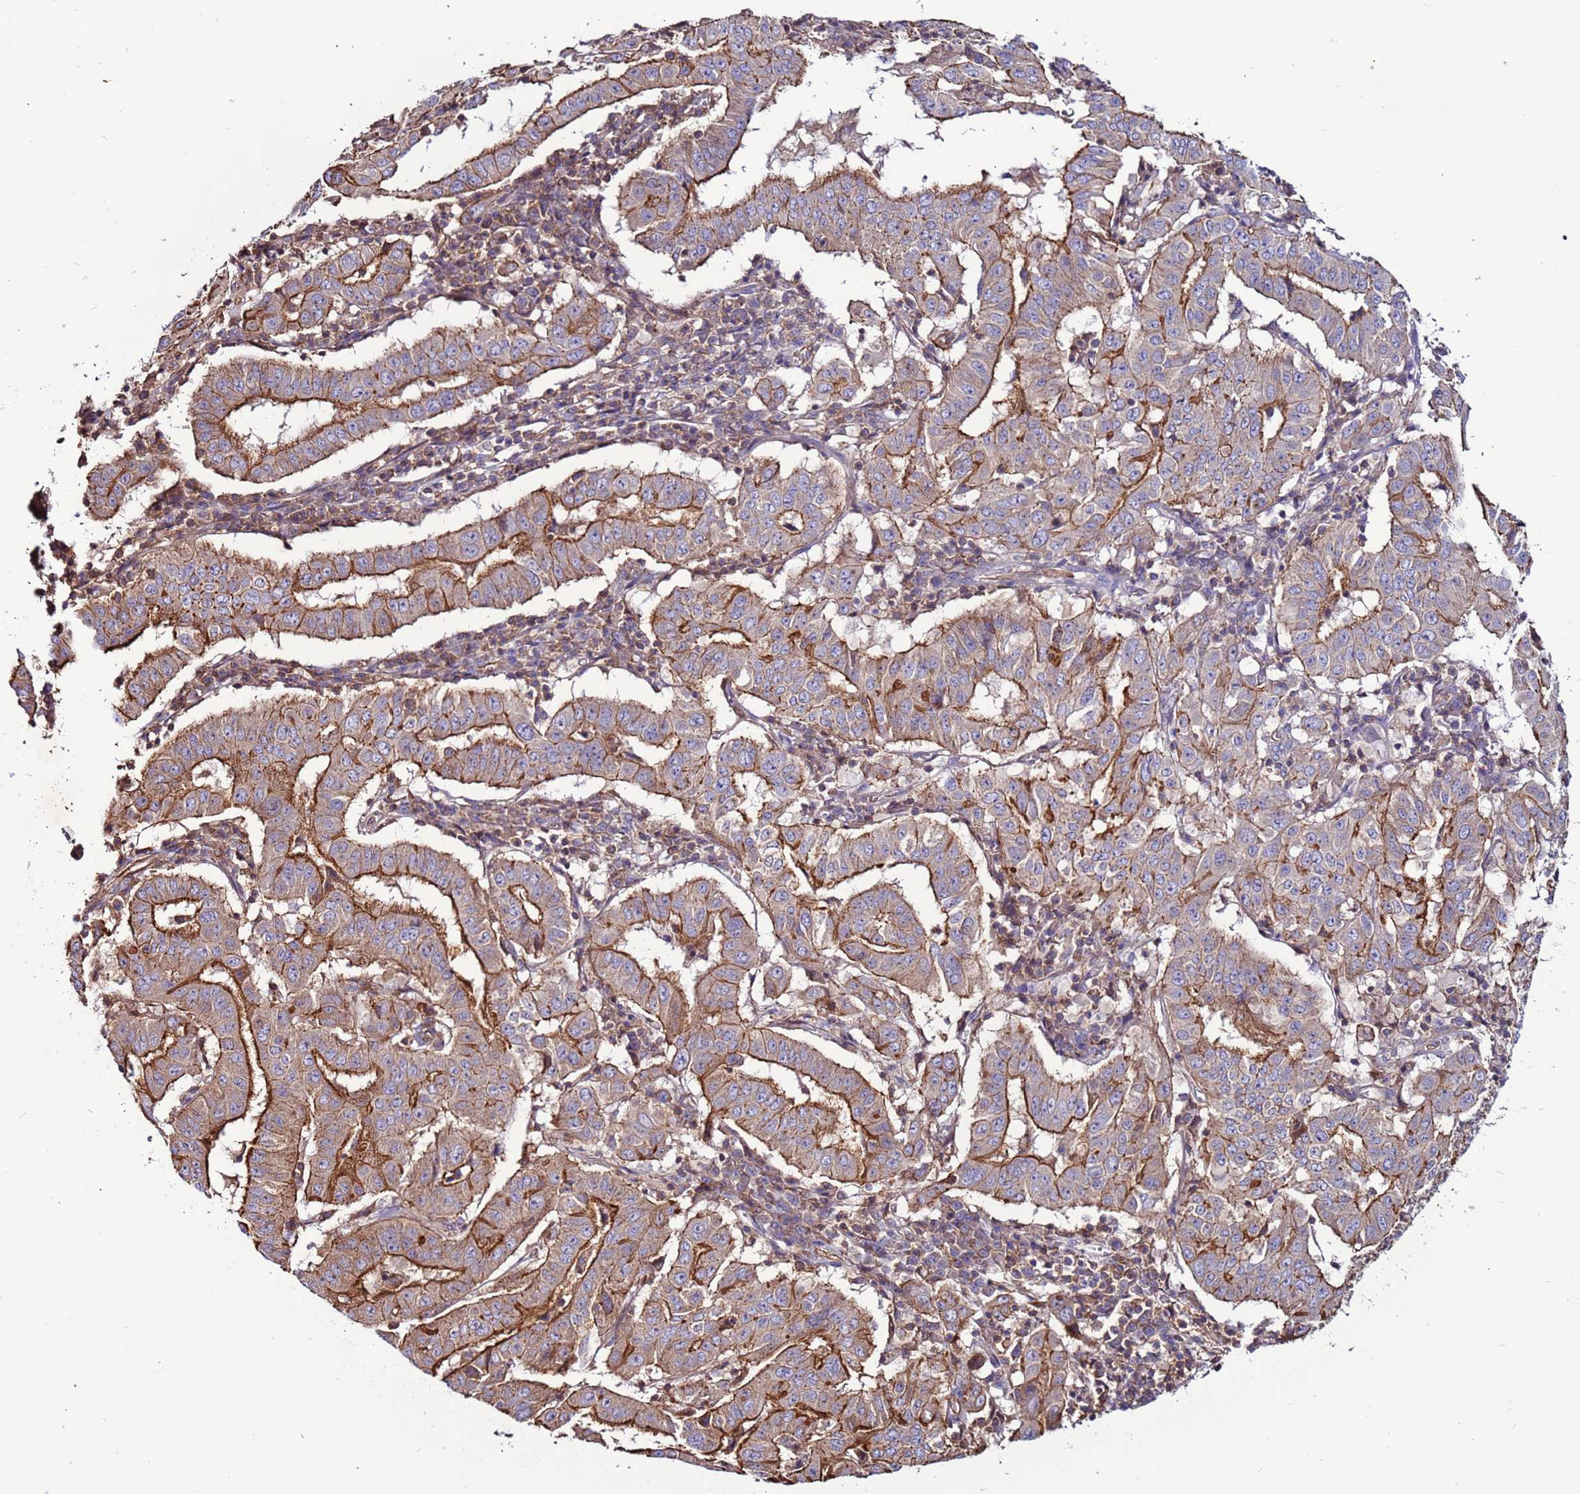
{"staining": {"intensity": "strong", "quantity": ">75%", "location": "cytoplasmic/membranous"}, "tissue": "pancreatic cancer", "cell_type": "Tumor cells", "image_type": "cancer", "snomed": [{"axis": "morphology", "description": "Adenocarcinoma, NOS"}, {"axis": "topography", "description": "Pancreas"}], "caption": "Brown immunohistochemical staining in human pancreatic adenocarcinoma demonstrates strong cytoplasmic/membranous staining in about >75% of tumor cells.", "gene": "NRN1L", "patient": {"sex": "male", "age": 63}}